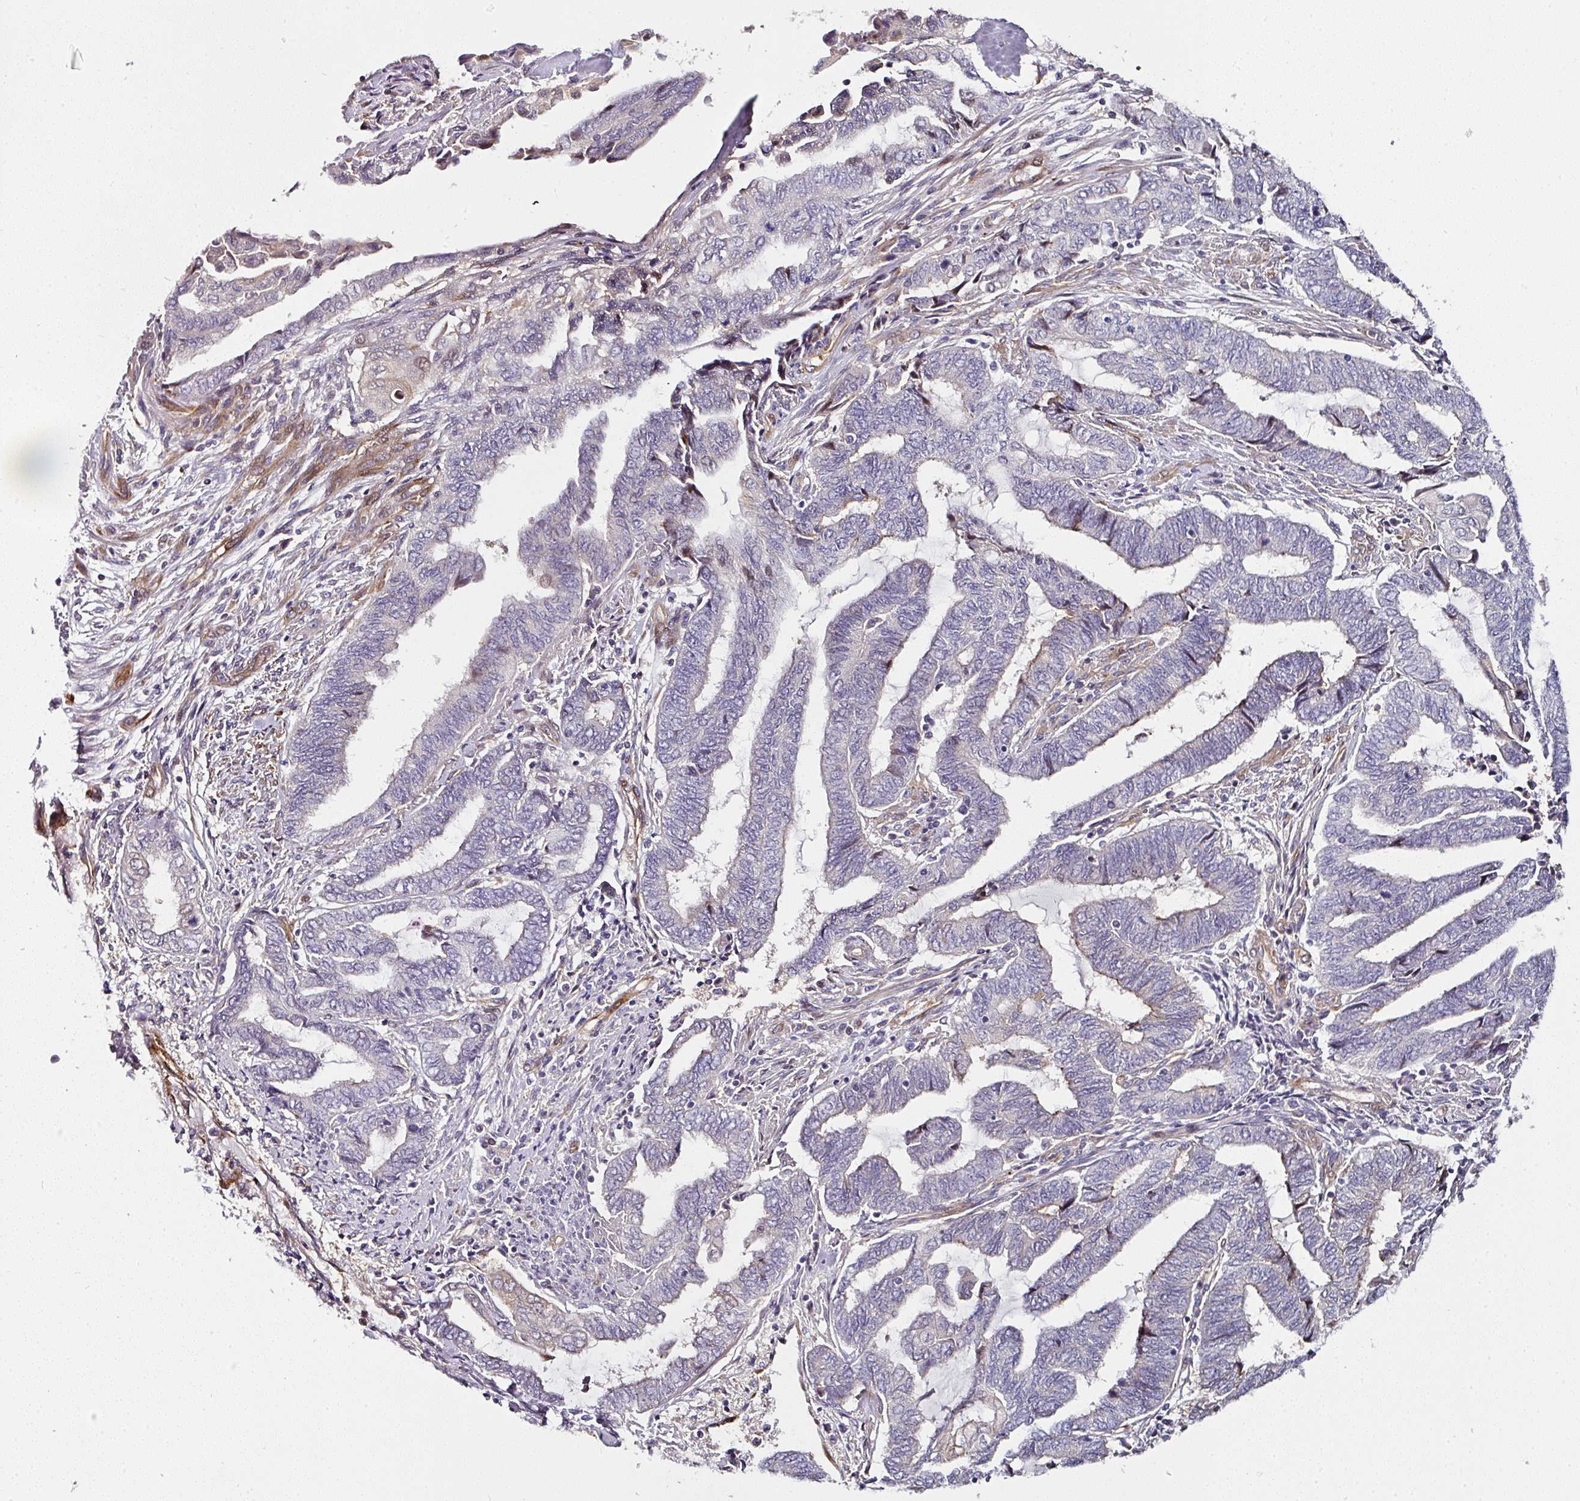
{"staining": {"intensity": "negative", "quantity": "none", "location": "none"}, "tissue": "endometrial cancer", "cell_type": "Tumor cells", "image_type": "cancer", "snomed": [{"axis": "morphology", "description": "Adenocarcinoma, NOS"}, {"axis": "topography", "description": "Uterus"}, {"axis": "topography", "description": "Endometrium"}], "caption": "An image of human endometrial adenocarcinoma is negative for staining in tumor cells. The staining was performed using DAB (3,3'-diaminobenzidine) to visualize the protein expression in brown, while the nuclei were stained in blue with hematoxylin (Magnification: 20x).", "gene": "BEND5", "patient": {"sex": "female", "age": 70}}